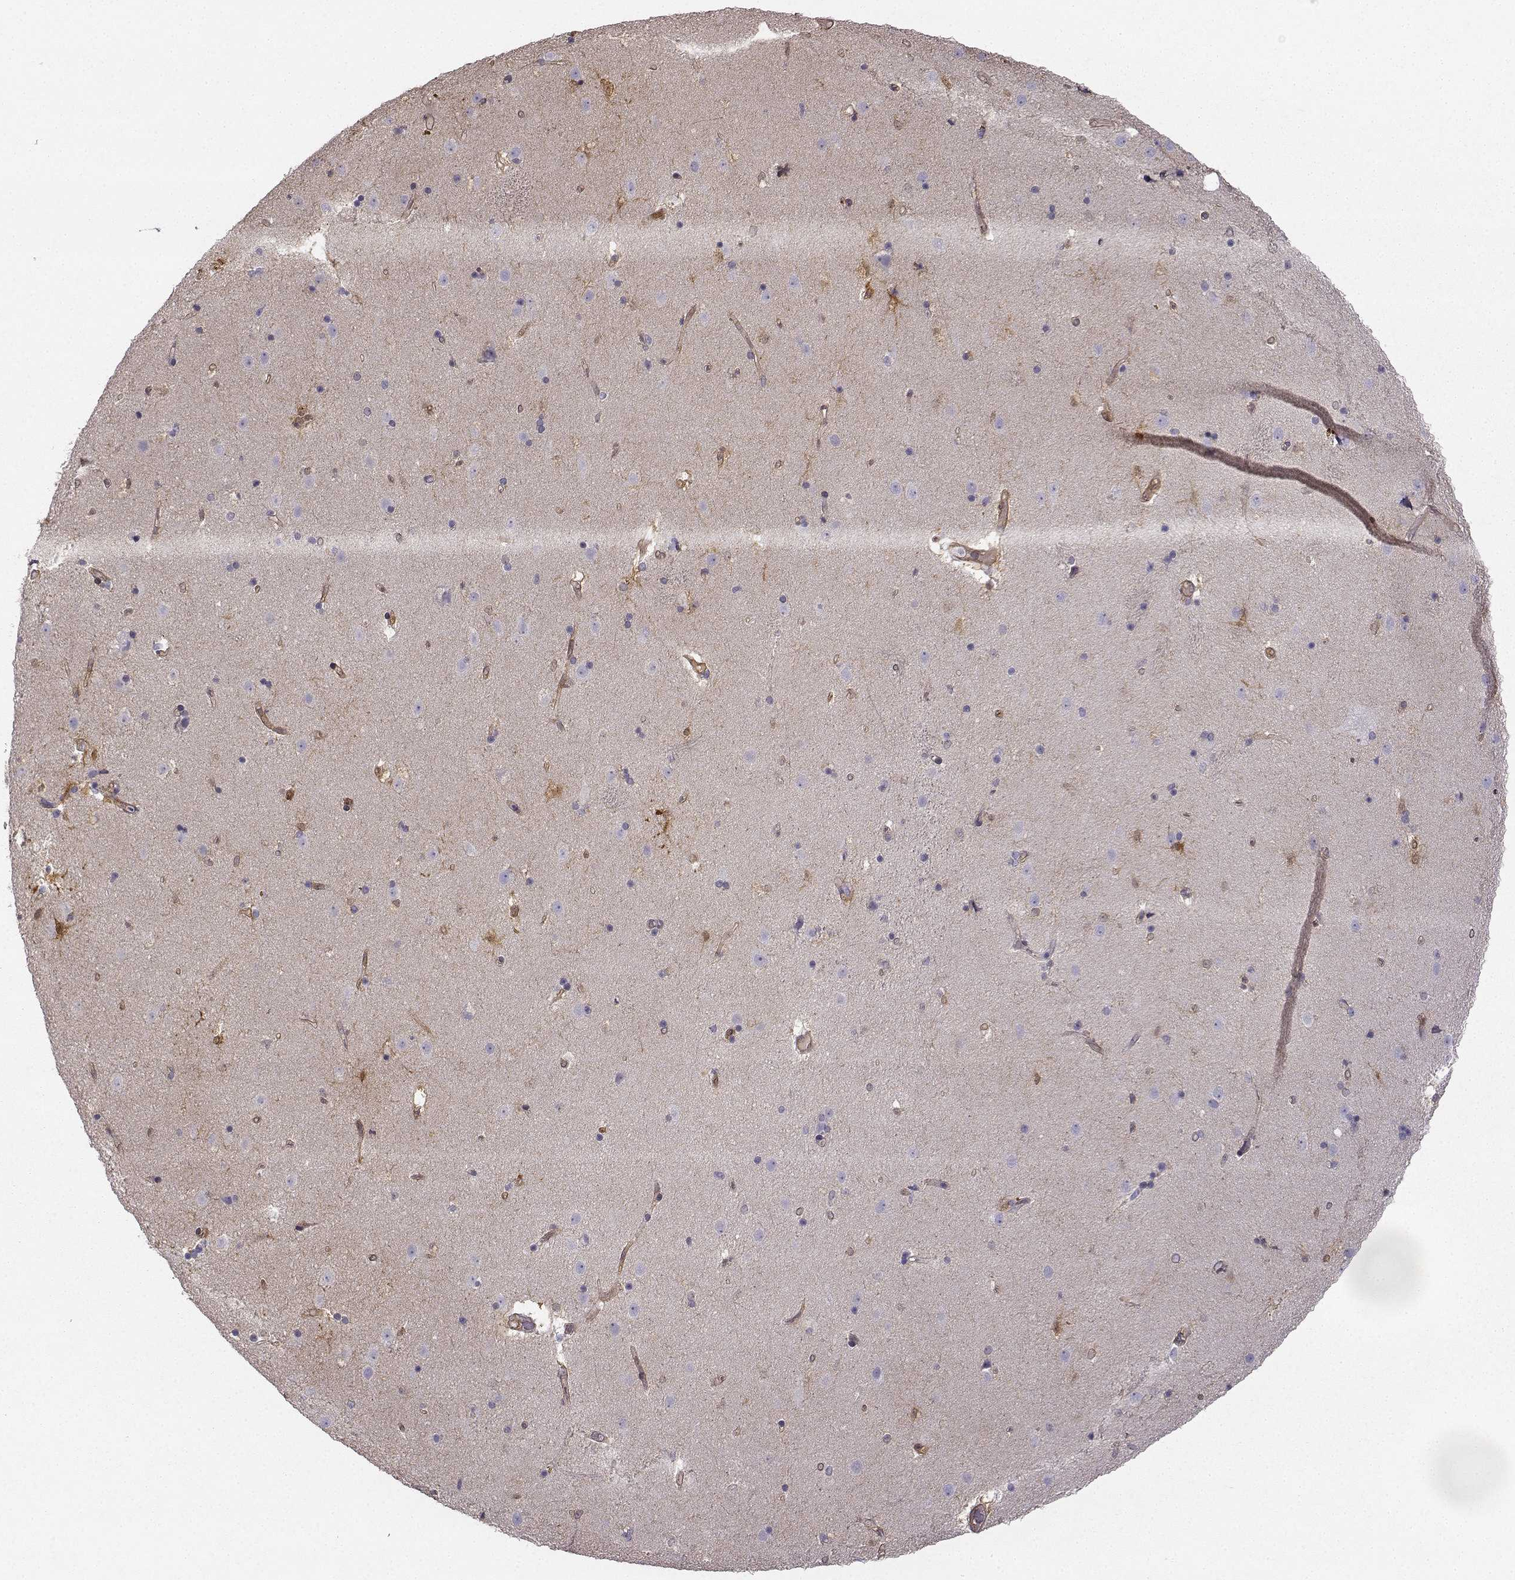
{"staining": {"intensity": "moderate", "quantity": "<25%", "location": "cytoplasmic/membranous"}, "tissue": "caudate", "cell_type": "Glial cells", "image_type": "normal", "snomed": [{"axis": "morphology", "description": "Normal tissue, NOS"}, {"axis": "topography", "description": "Lateral ventricle wall"}], "caption": "Immunohistochemistry (IHC) (DAB) staining of unremarkable caudate exhibits moderate cytoplasmic/membranous protein positivity in about <25% of glial cells.", "gene": "NQO1", "patient": {"sex": "female", "age": 71}}